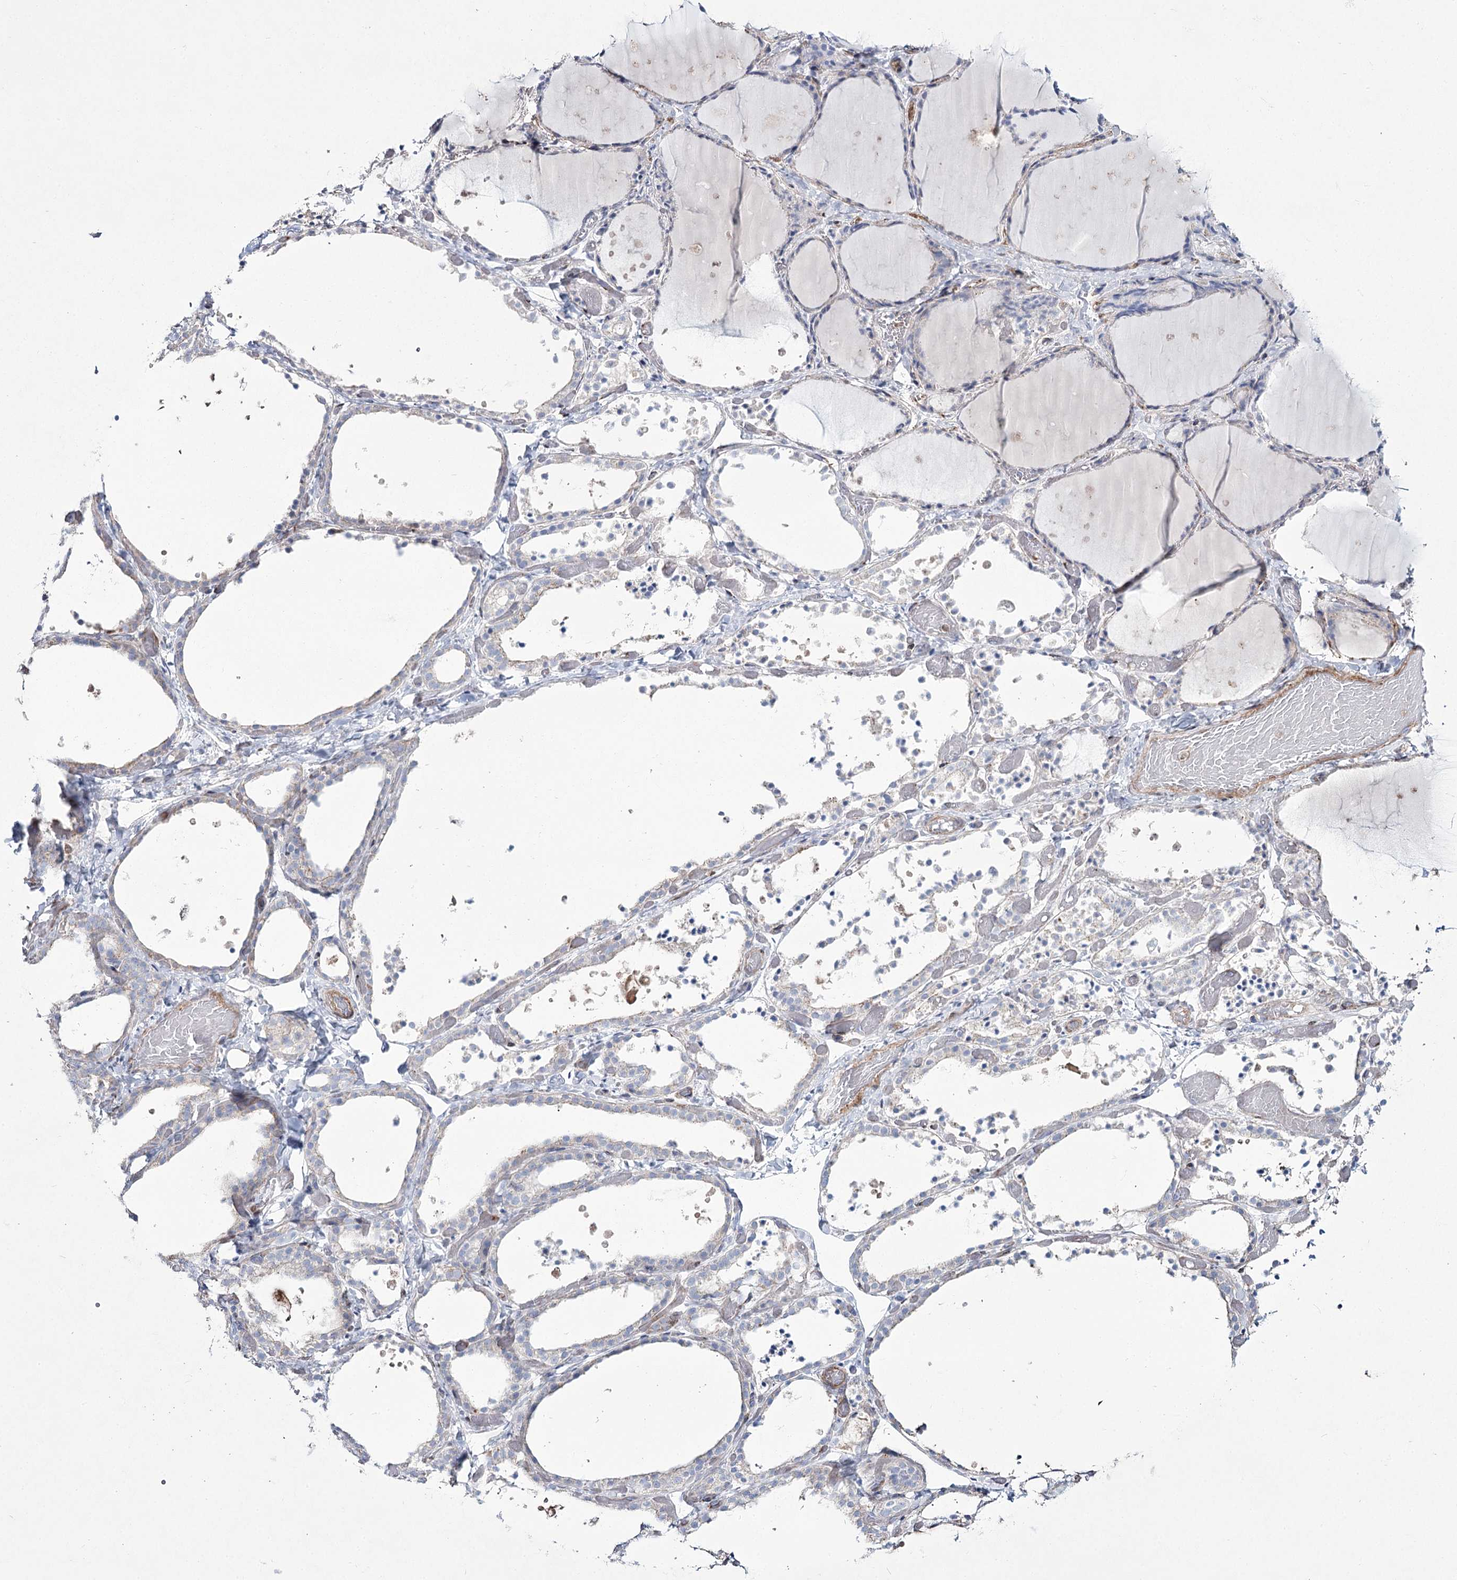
{"staining": {"intensity": "negative", "quantity": "none", "location": "none"}, "tissue": "thyroid gland", "cell_type": "Glandular cells", "image_type": "normal", "snomed": [{"axis": "morphology", "description": "Normal tissue, NOS"}, {"axis": "topography", "description": "Thyroid gland"}], "caption": "Immunohistochemistry photomicrograph of benign human thyroid gland stained for a protein (brown), which demonstrates no expression in glandular cells.", "gene": "ME3", "patient": {"sex": "female", "age": 44}}